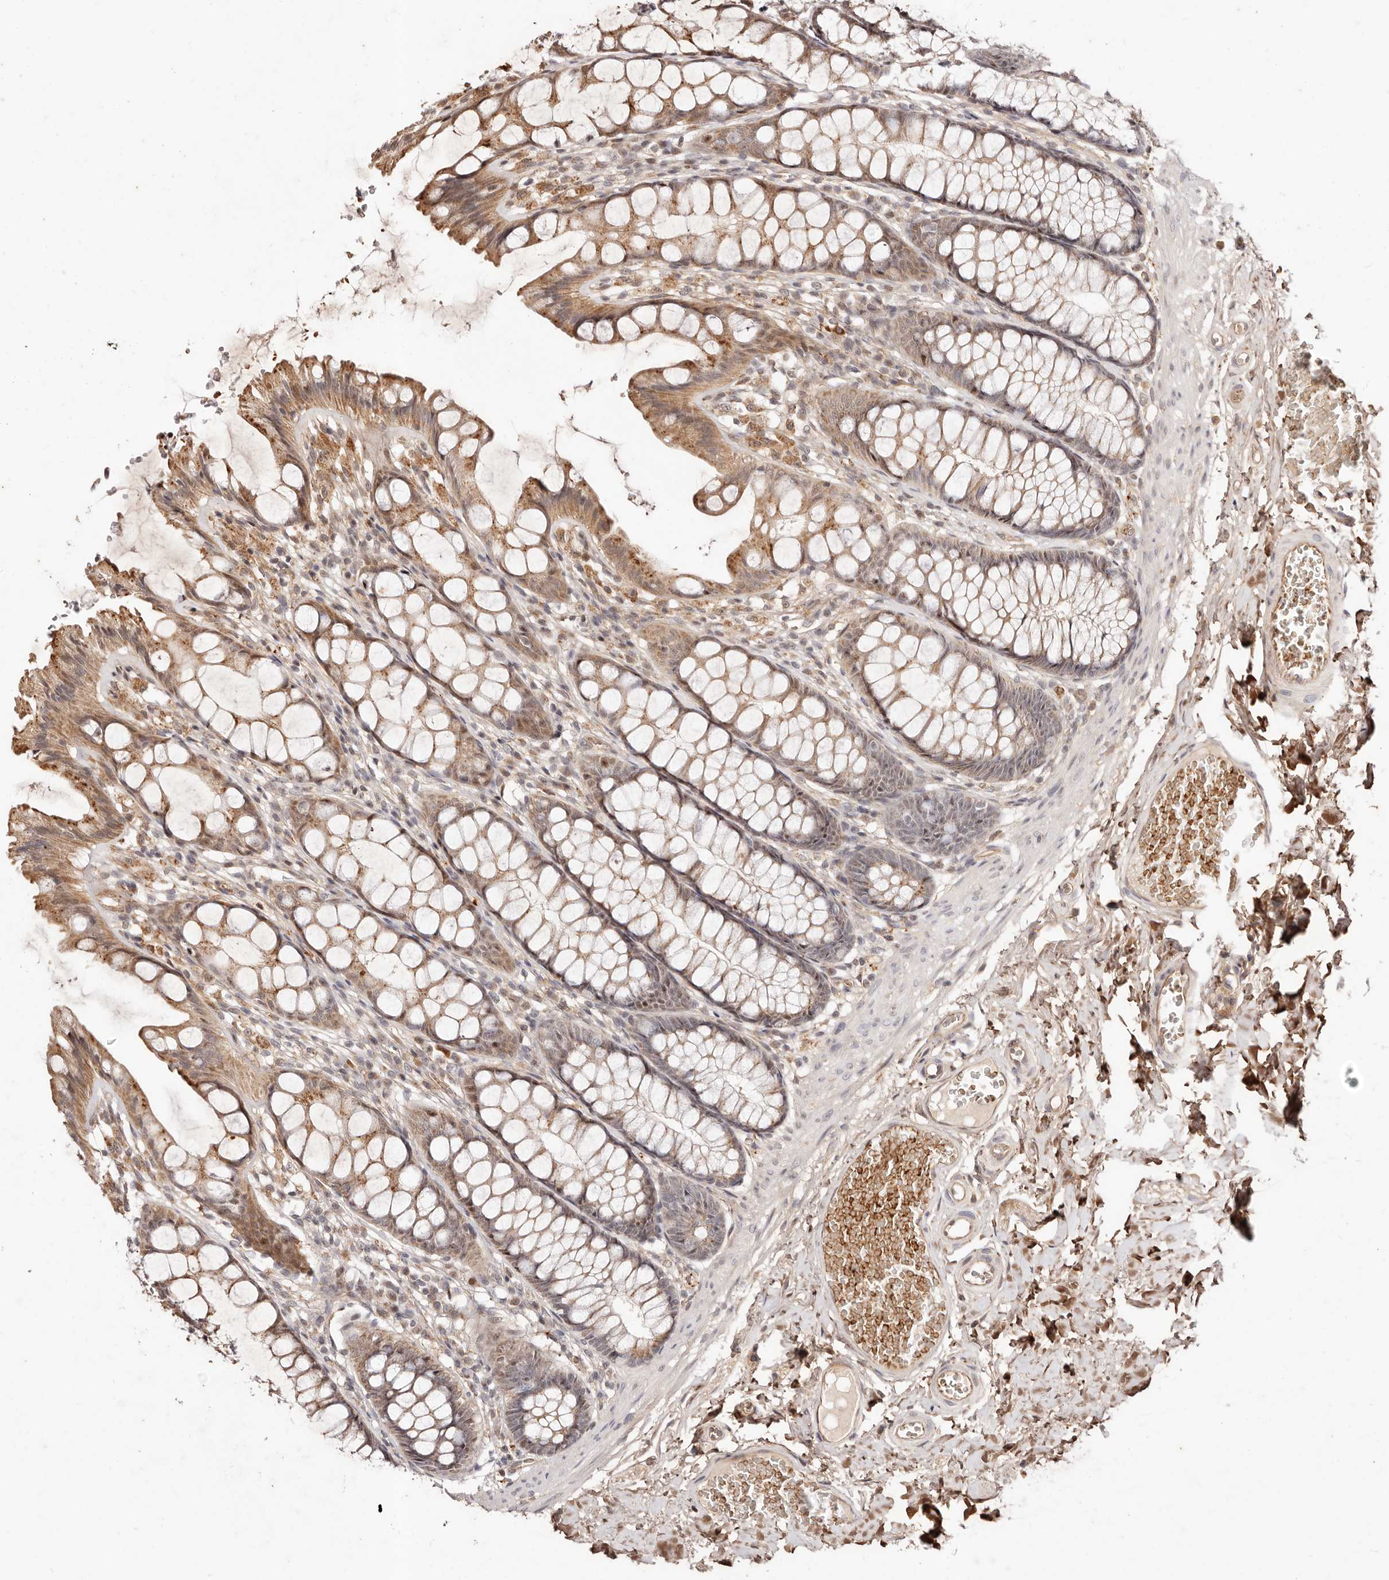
{"staining": {"intensity": "weak", "quantity": ">75%", "location": "cytoplasmic/membranous"}, "tissue": "colon", "cell_type": "Endothelial cells", "image_type": "normal", "snomed": [{"axis": "morphology", "description": "Normal tissue, NOS"}, {"axis": "topography", "description": "Colon"}], "caption": "Immunohistochemistry (IHC) of unremarkable human colon displays low levels of weak cytoplasmic/membranous expression in about >75% of endothelial cells.", "gene": "WRN", "patient": {"sex": "male", "age": 47}}